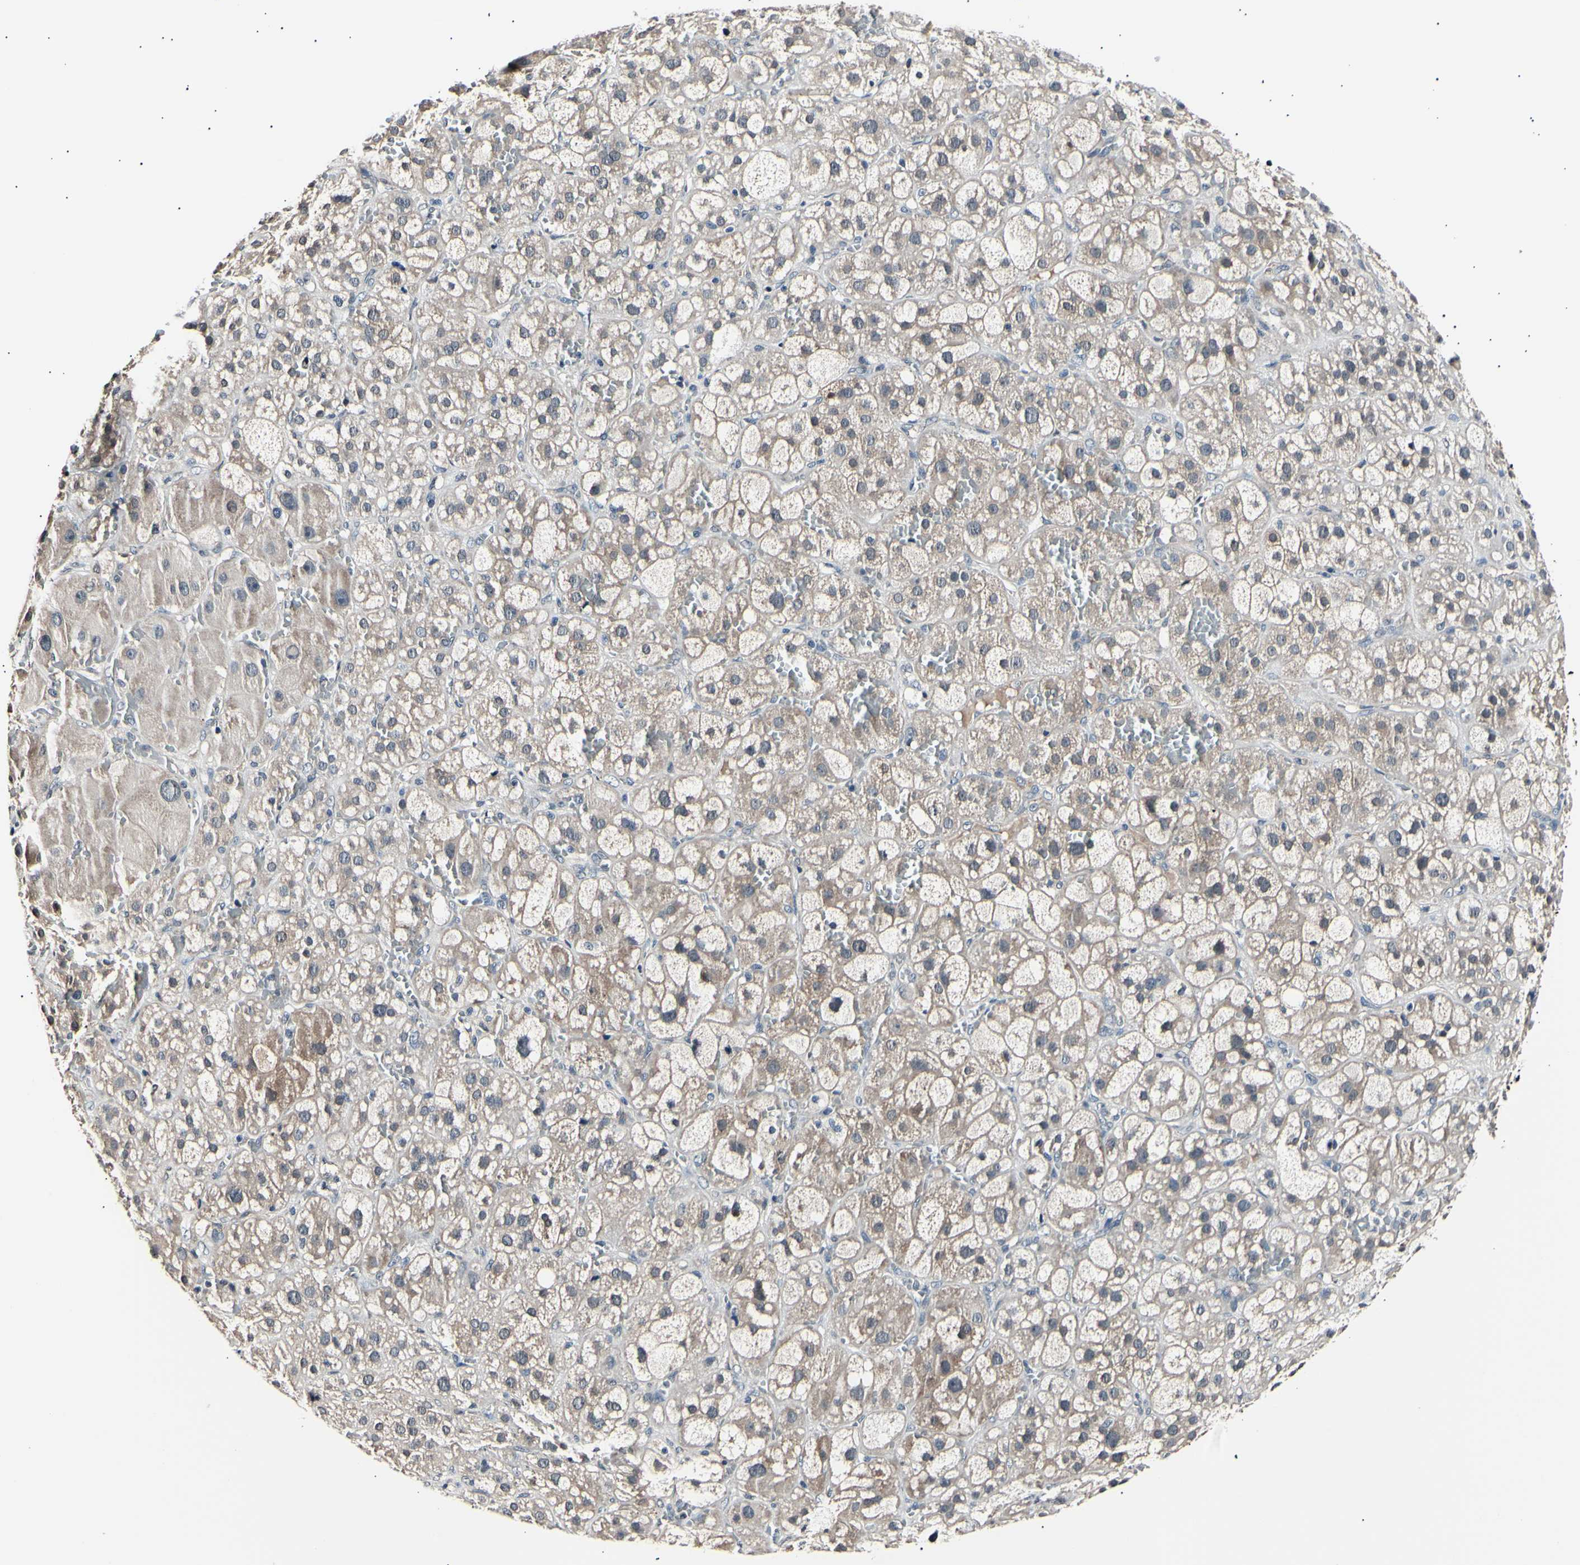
{"staining": {"intensity": "weak", "quantity": "25%-75%", "location": "cytoplasmic/membranous,nuclear"}, "tissue": "adrenal gland", "cell_type": "Glandular cells", "image_type": "normal", "snomed": [{"axis": "morphology", "description": "Normal tissue, NOS"}, {"axis": "topography", "description": "Adrenal gland"}], "caption": "This photomicrograph shows immunohistochemistry staining of normal adrenal gland, with low weak cytoplasmic/membranous,nuclear staining in approximately 25%-75% of glandular cells.", "gene": "AK1", "patient": {"sex": "female", "age": 47}}